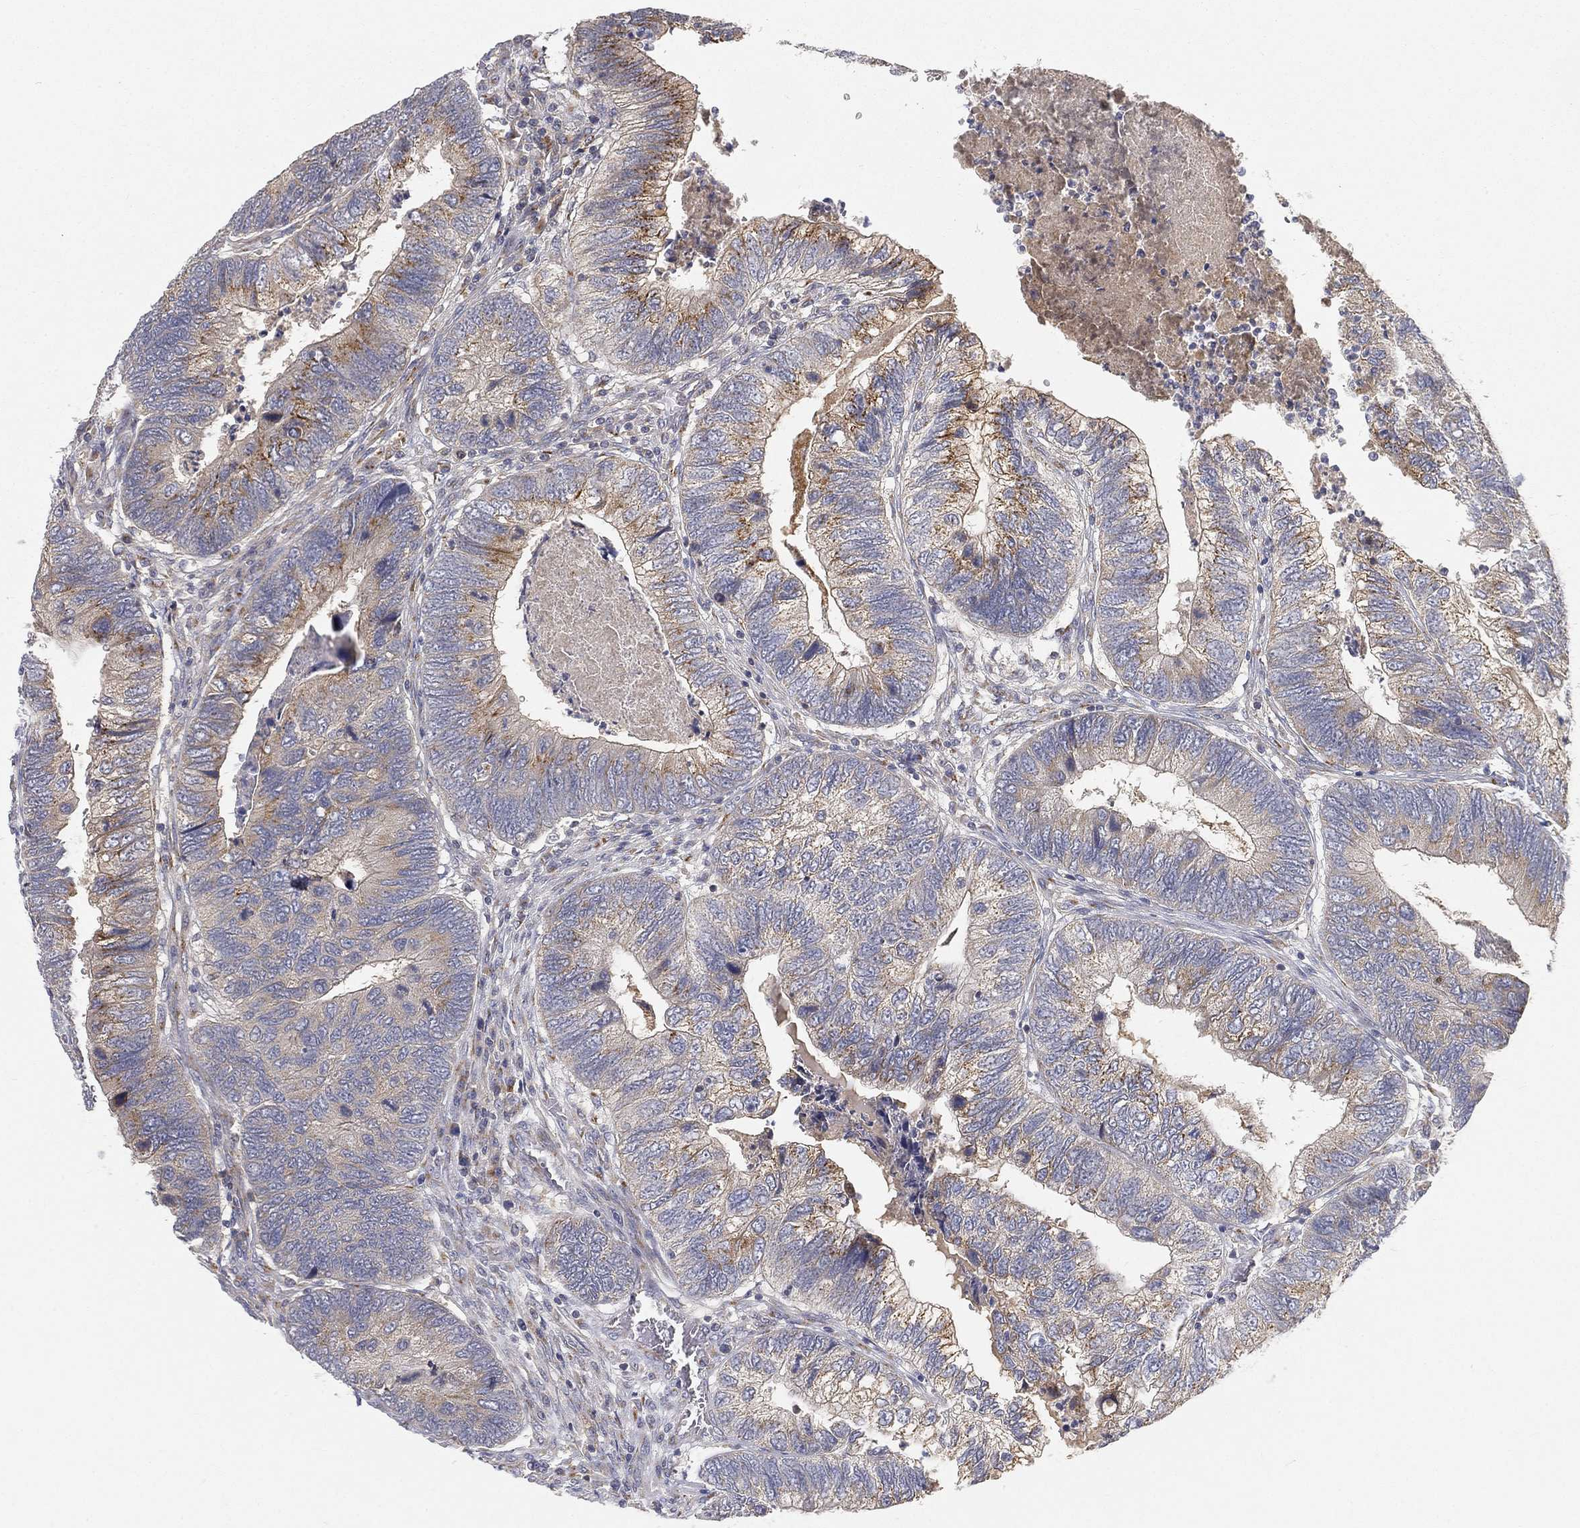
{"staining": {"intensity": "moderate", "quantity": "<25%", "location": "cytoplasmic/membranous"}, "tissue": "colorectal cancer", "cell_type": "Tumor cells", "image_type": "cancer", "snomed": [{"axis": "morphology", "description": "Adenocarcinoma, NOS"}, {"axis": "topography", "description": "Colon"}], "caption": "A low amount of moderate cytoplasmic/membranous expression is present in approximately <25% of tumor cells in adenocarcinoma (colorectal) tissue.", "gene": "CTSL", "patient": {"sex": "female", "age": 67}}